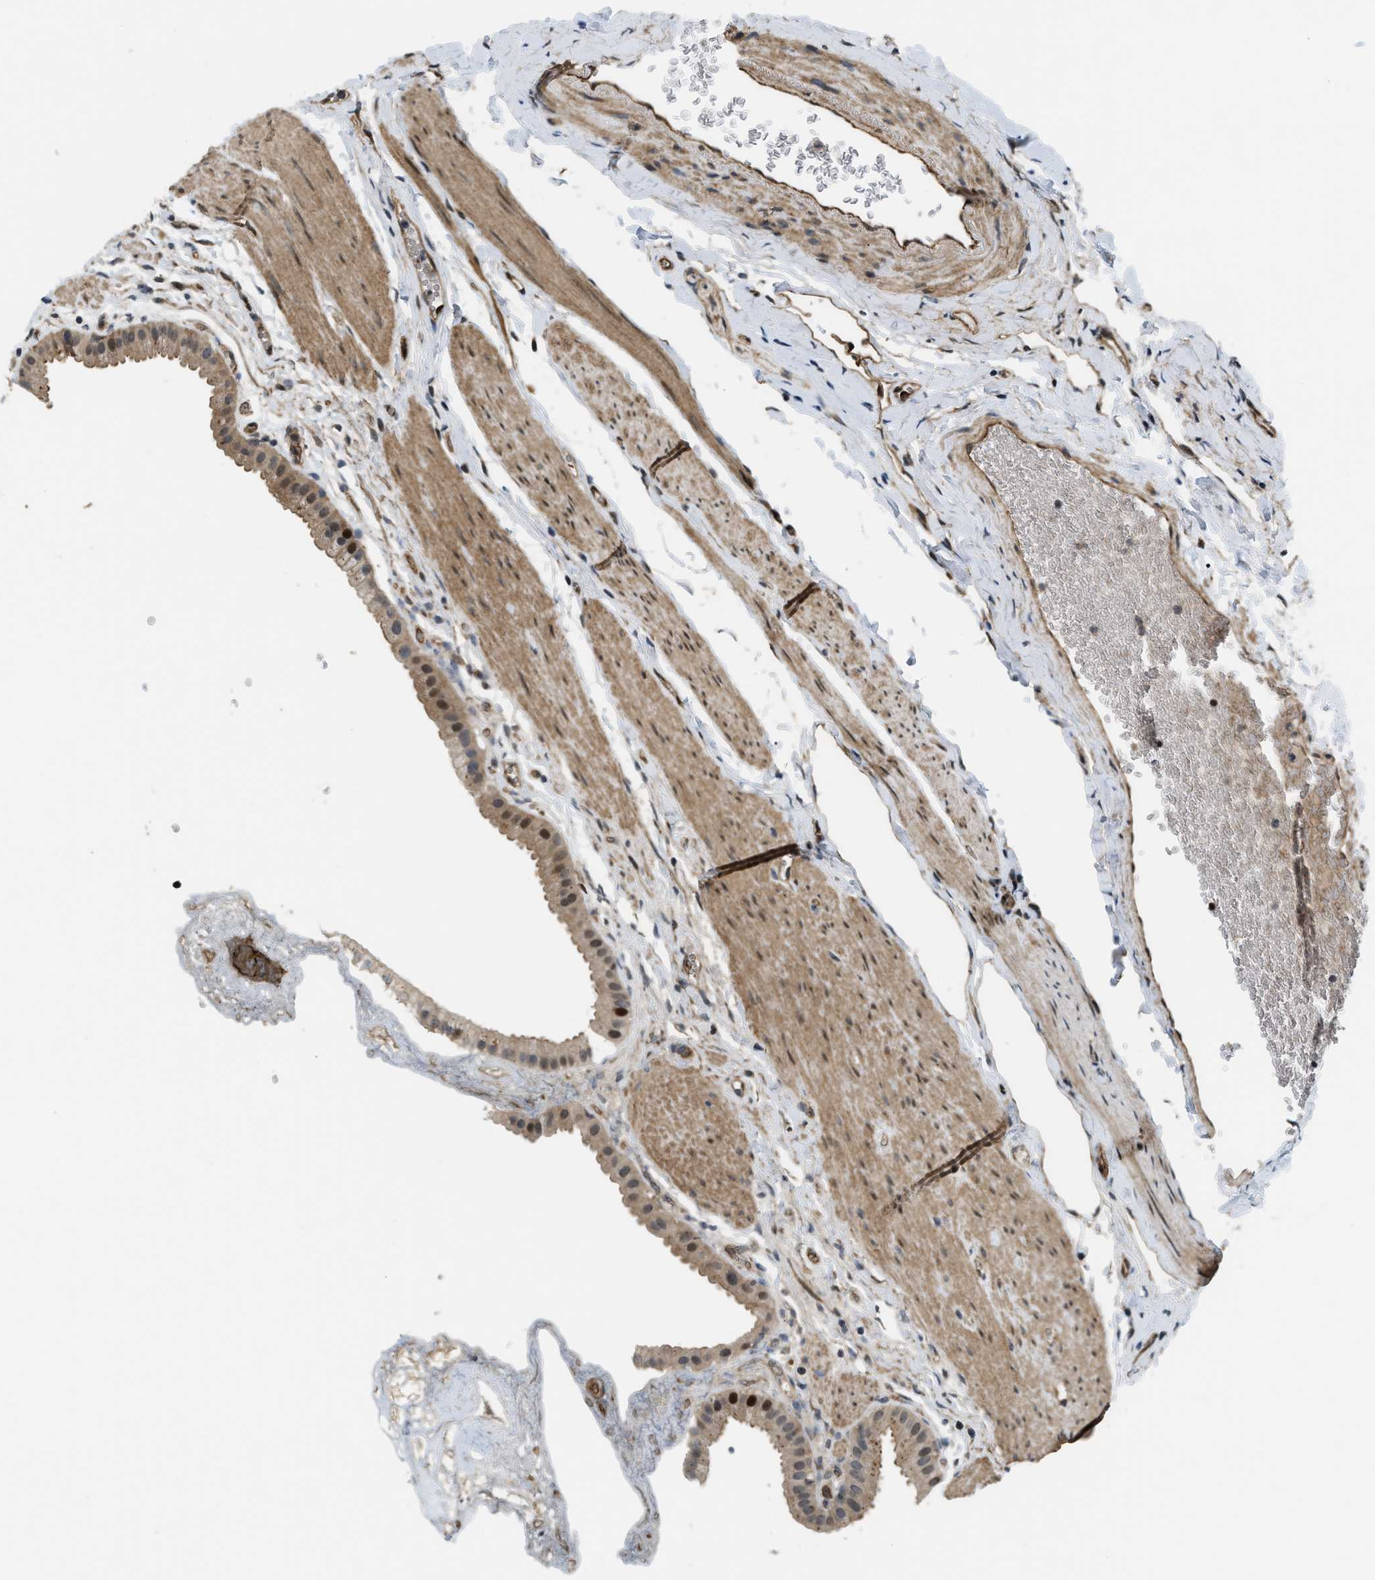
{"staining": {"intensity": "moderate", "quantity": ">75%", "location": "cytoplasmic/membranous,nuclear"}, "tissue": "gallbladder", "cell_type": "Glandular cells", "image_type": "normal", "snomed": [{"axis": "morphology", "description": "Normal tissue, NOS"}, {"axis": "topography", "description": "Gallbladder"}], "caption": "Immunohistochemistry (IHC) of normal gallbladder demonstrates medium levels of moderate cytoplasmic/membranous,nuclear positivity in approximately >75% of glandular cells. The protein is shown in brown color, while the nuclei are stained blue.", "gene": "LTA4H", "patient": {"sex": "female", "age": 64}}